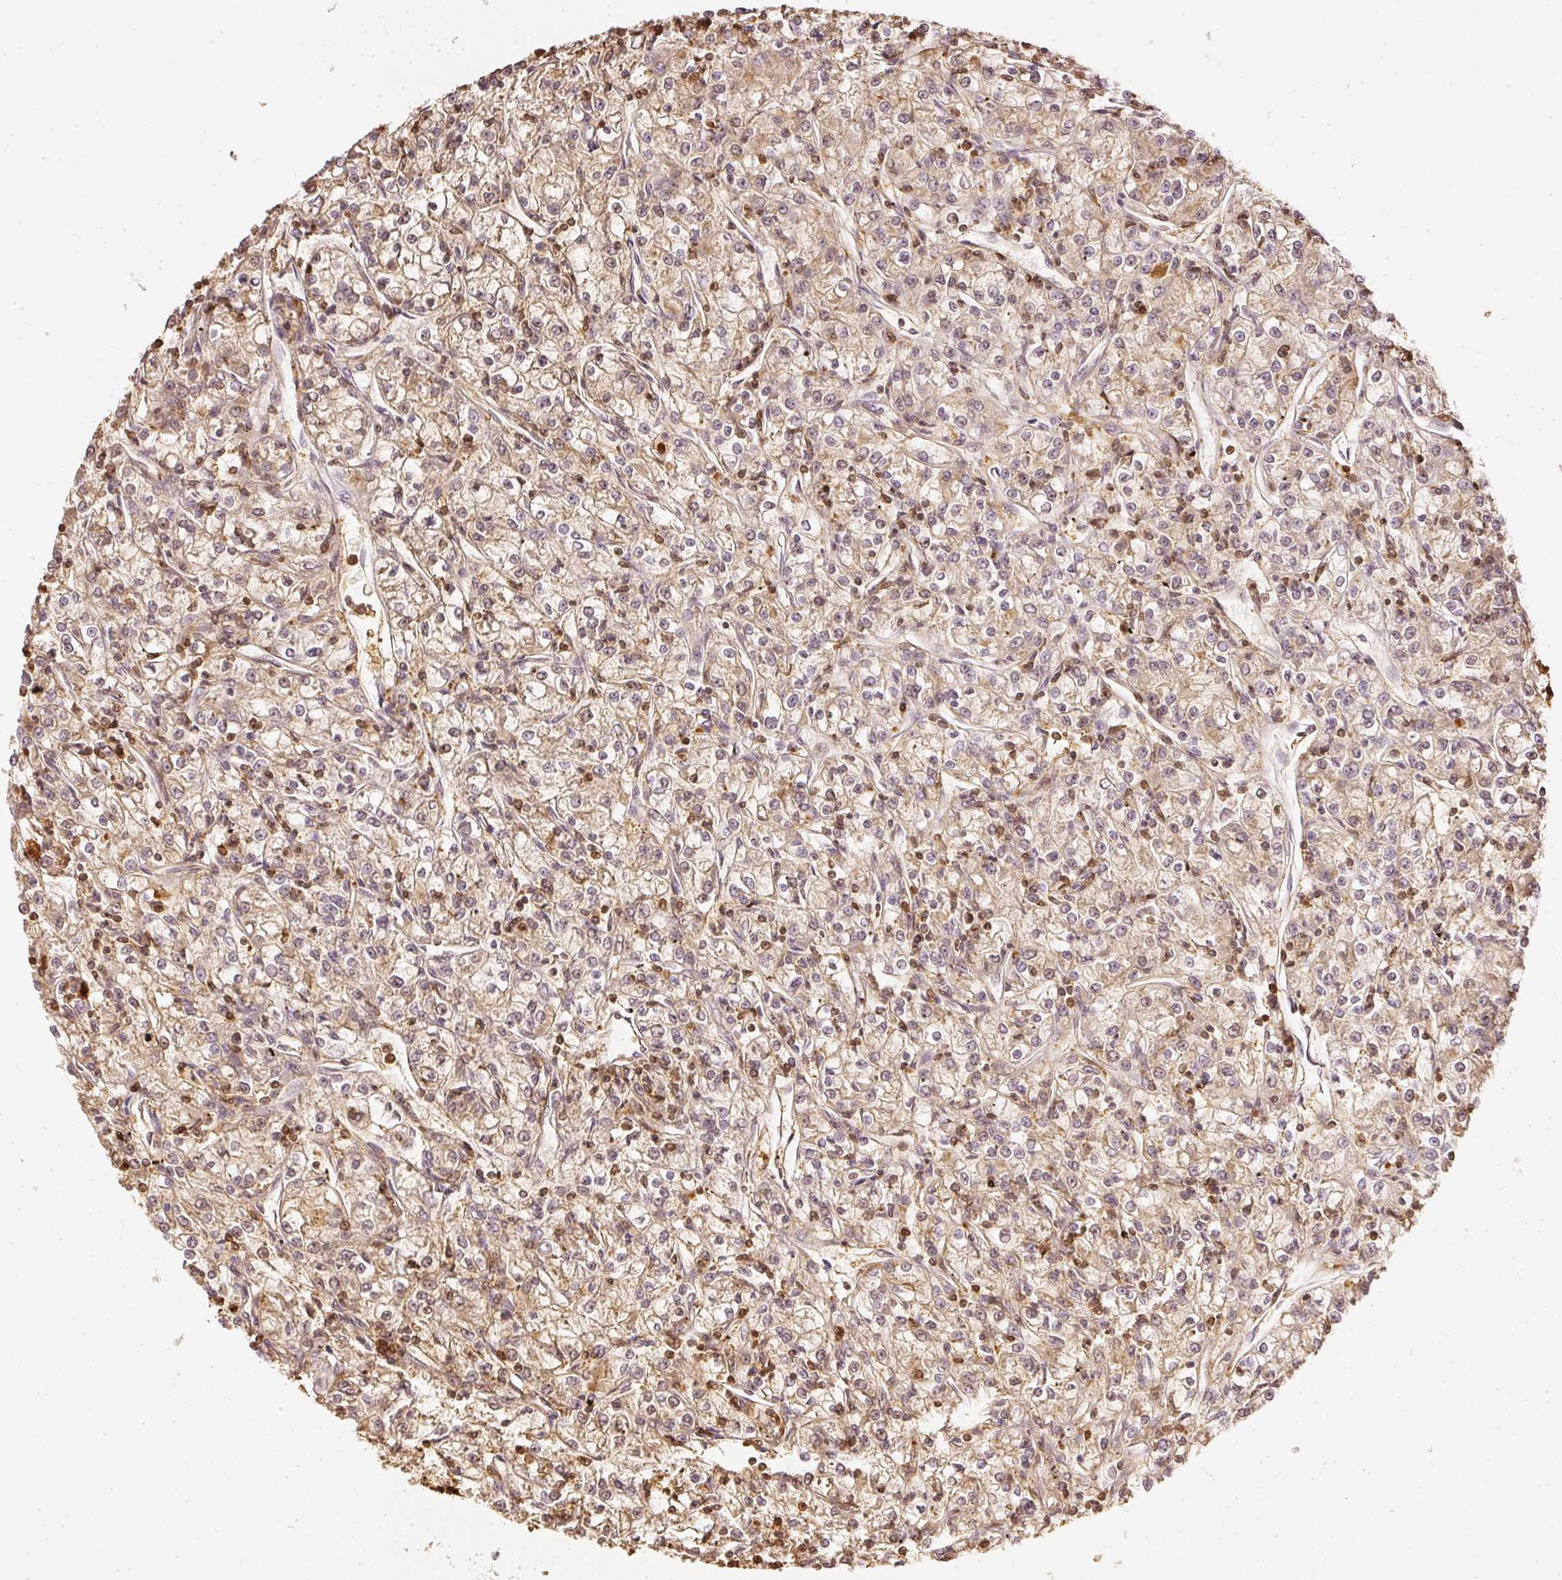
{"staining": {"intensity": "moderate", "quantity": ">75%", "location": "cytoplasmic/membranous"}, "tissue": "renal cancer", "cell_type": "Tumor cells", "image_type": "cancer", "snomed": [{"axis": "morphology", "description": "Adenocarcinoma, NOS"}, {"axis": "topography", "description": "Kidney"}], "caption": "Renal cancer tissue displays moderate cytoplasmic/membranous expression in approximately >75% of tumor cells", "gene": "PFN1", "patient": {"sex": "female", "age": 59}}